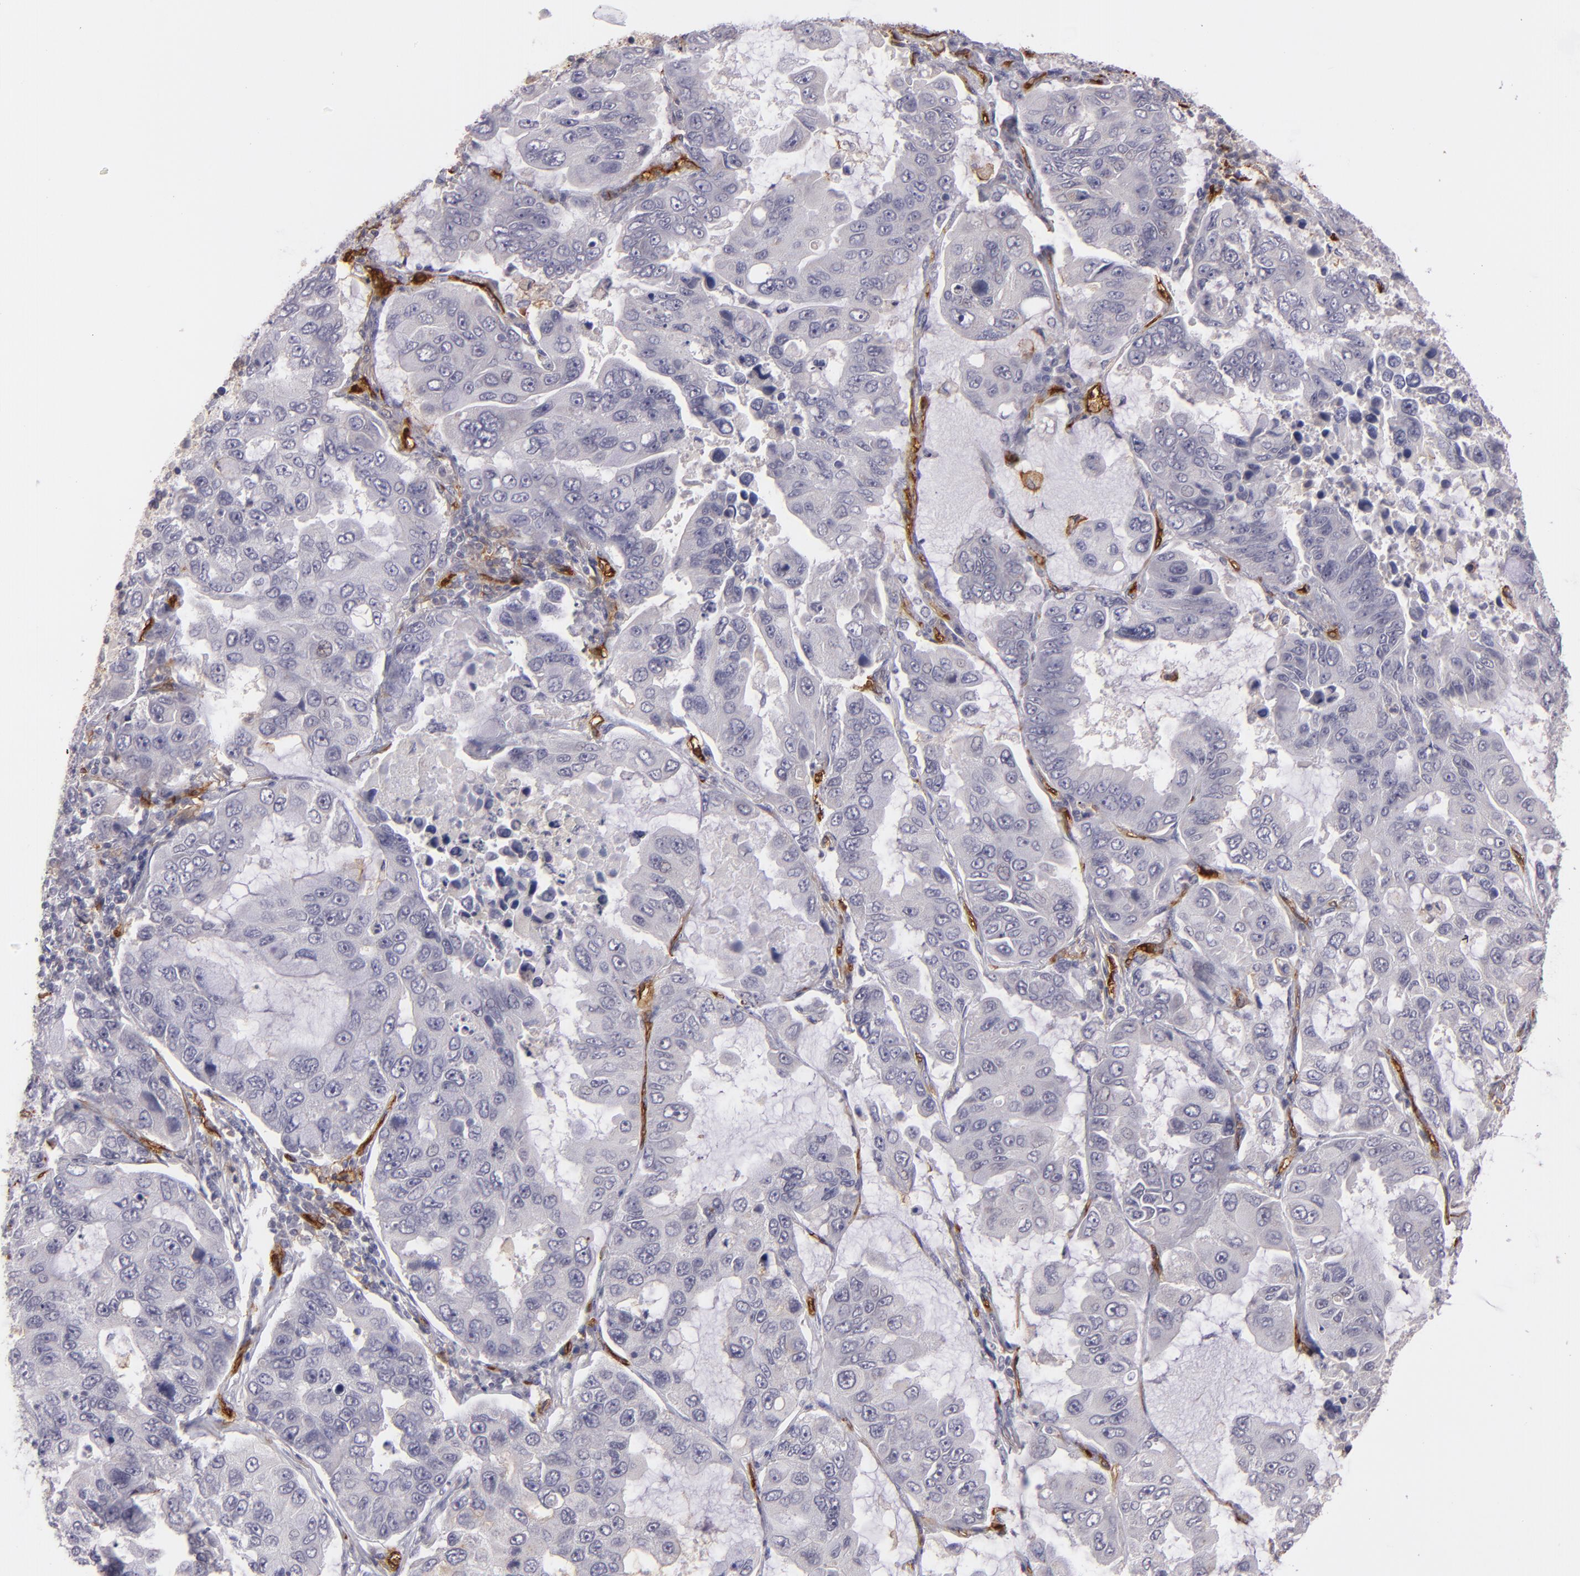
{"staining": {"intensity": "negative", "quantity": "none", "location": "none"}, "tissue": "lung cancer", "cell_type": "Tumor cells", "image_type": "cancer", "snomed": [{"axis": "morphology", "description": "Adenocarcinoma, NOS"}, {"axis": "topography", "description": "Lung"}], "caption": "Immunohistochemistry (IHC) of human lung cancer (adenocarcinoma) displays no staining in tumor cells.", "gene": "ACE", "patient": {"sex": "male", "age": 64}}